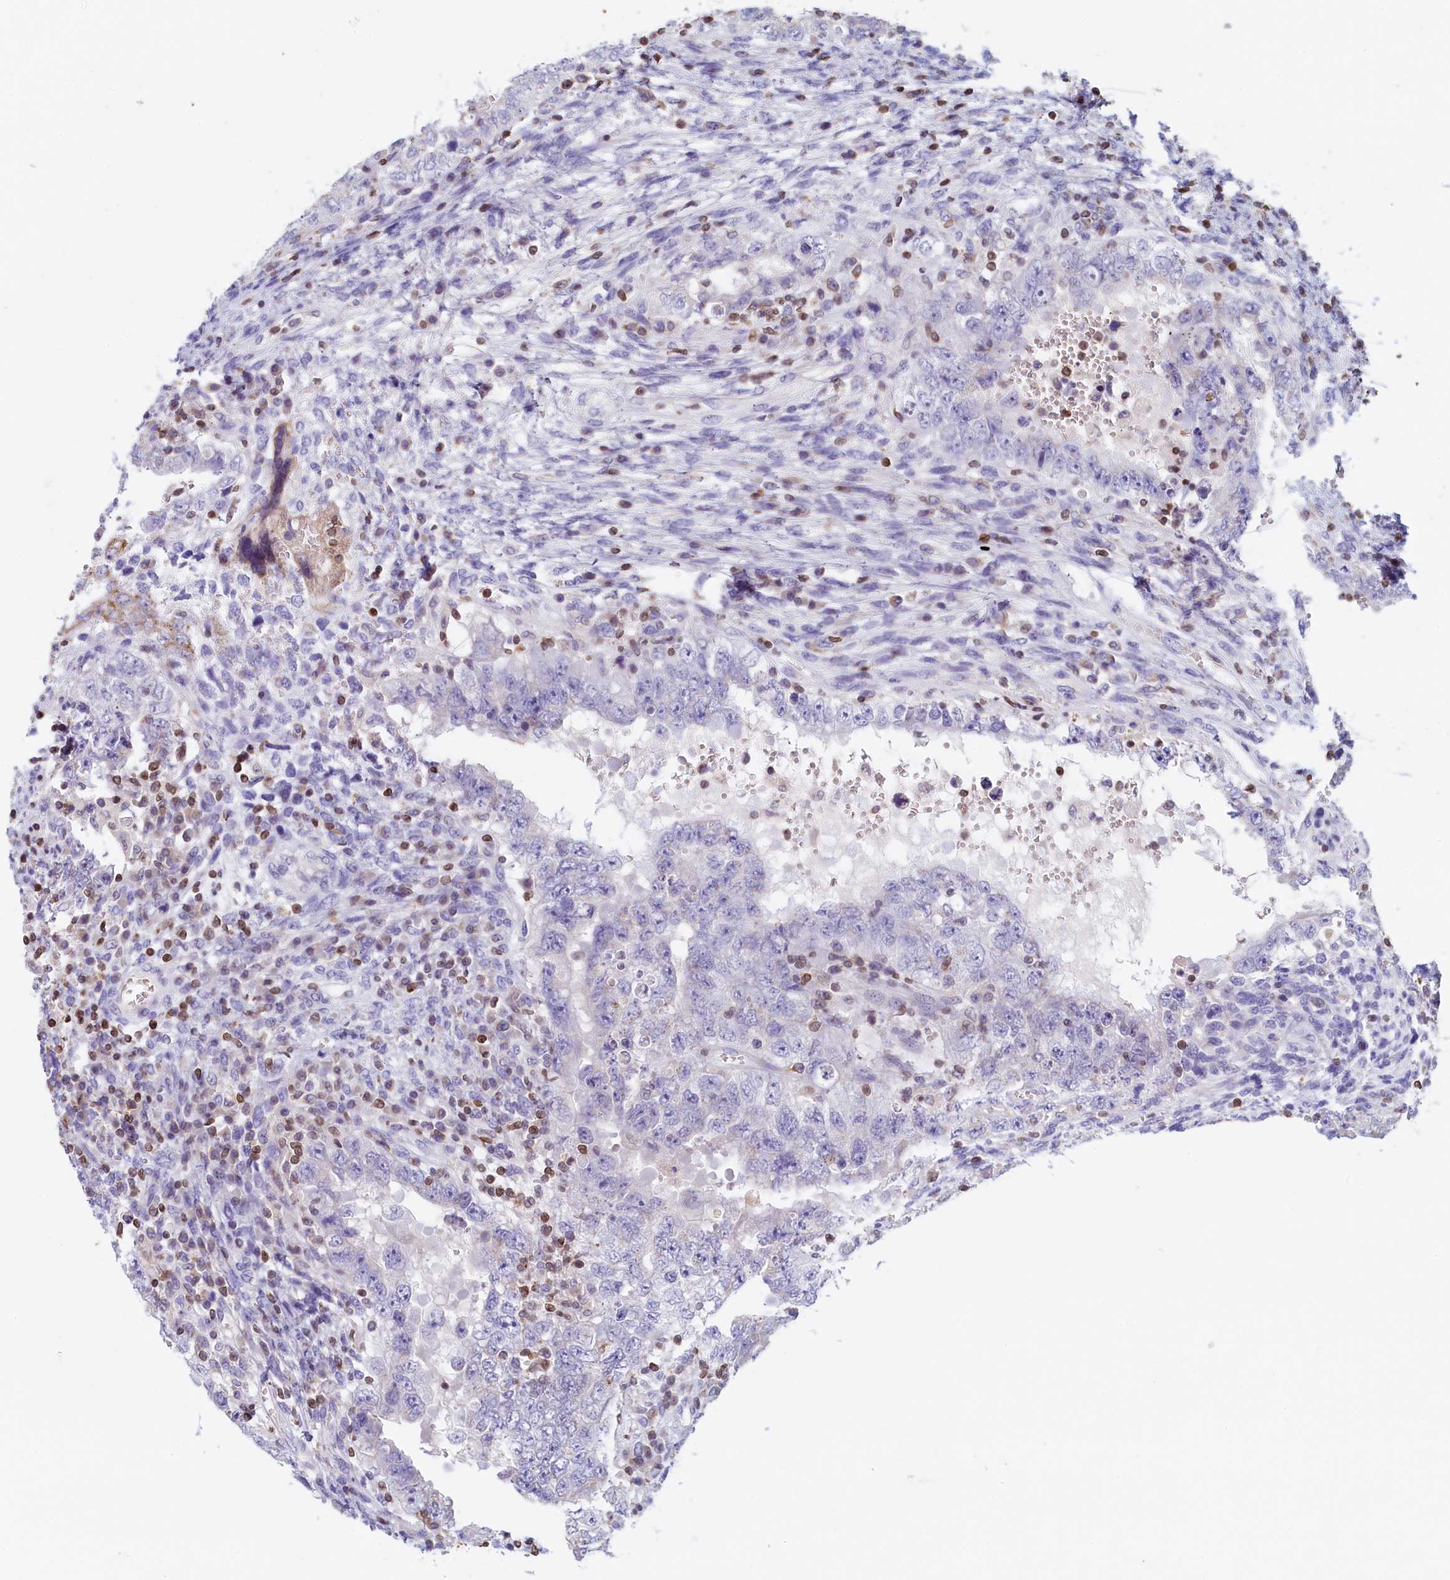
{"staining": {"intensity": "negative", "quantity": "none", "location": "none"}, "tissue": "testis cancer", "cell_type": "Tumor cells", "image_type": "cancer", "snomed": [{"axis": "morphology", "description": "Carcinoma, Embryonal, NOS"}, {"axis": "topography", "description": "Testis"}], "caption": "Tumor cells are negative for protein expression in human embryonal carcinoma (testis).", "gene": "TRAF3IP3", "patient": {"sex": "male", "age": 26}}